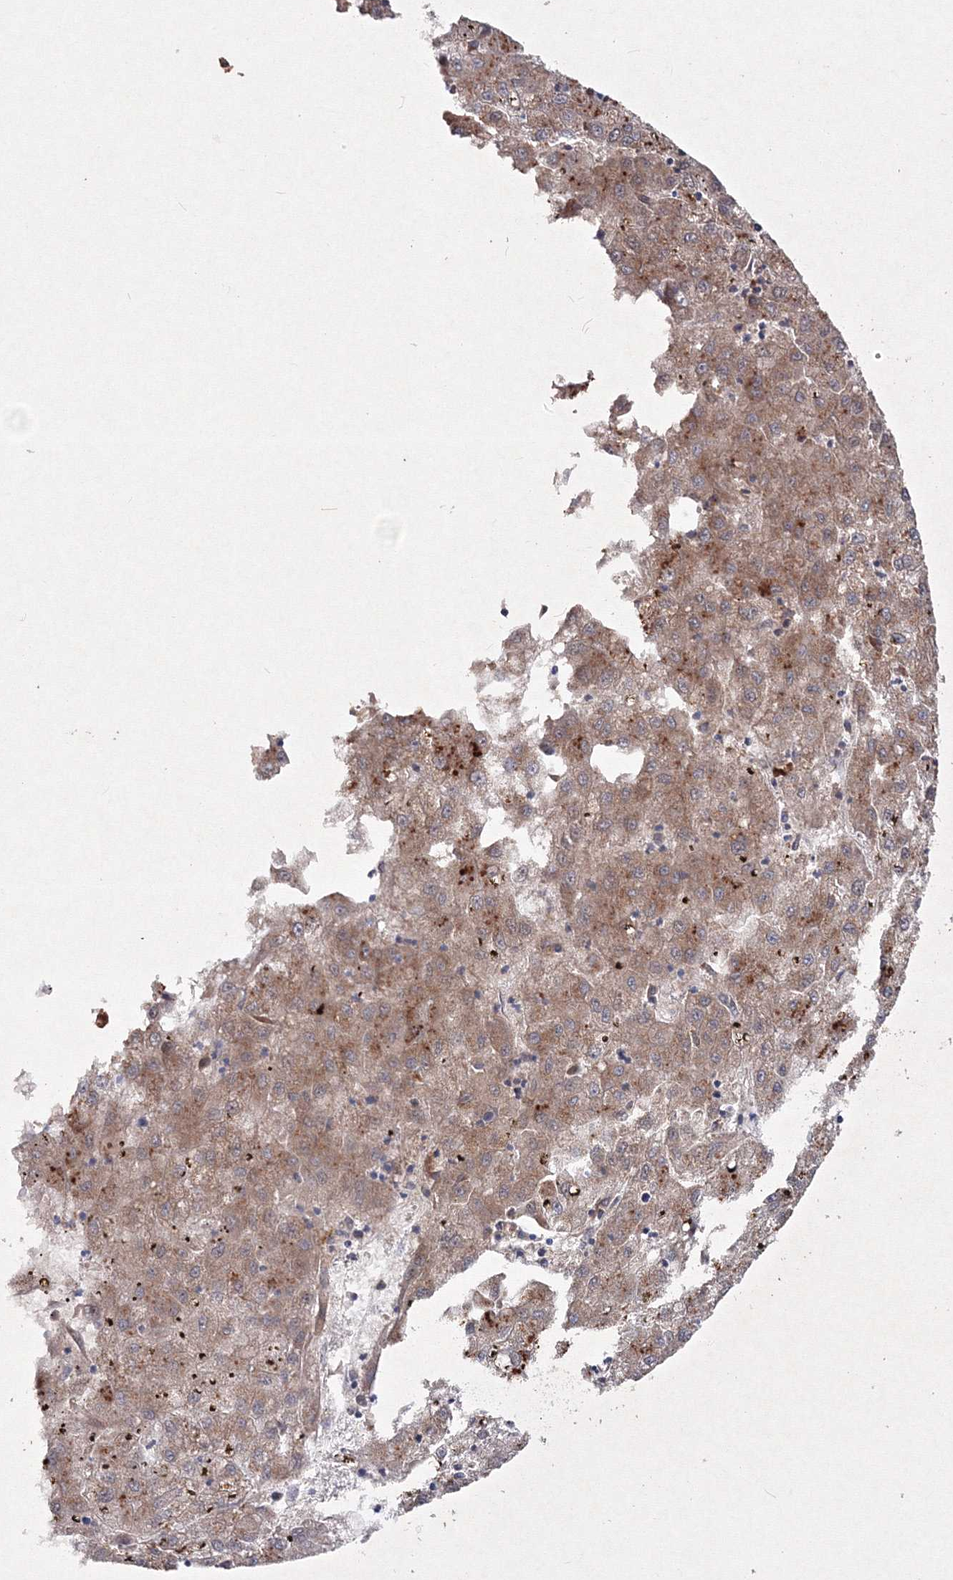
{"staining": {"intensity": "weak", "quantity": "25%-75%", "location": "cytoplasmic/membranous"}, "tissue": "liver cancer", "cell_type": "Tumor cells", "image_type": "cancer", "snomed": [{"axis": "morphology", "description": "Carcinoma, Hepatocellular, NOS"}, {"axis": "topography", "description": "Liver"}], "caption": "Weak cytoplasmic/membranous protein staining is appreciated in about 25%-75% of tumor cells in liver cancer. Immunohistochemistry (ihc) stains the protein in brown and the nuclei are stained blue.", "gene": "PEX13", "patient": {"sex": "male", "age": 72}}